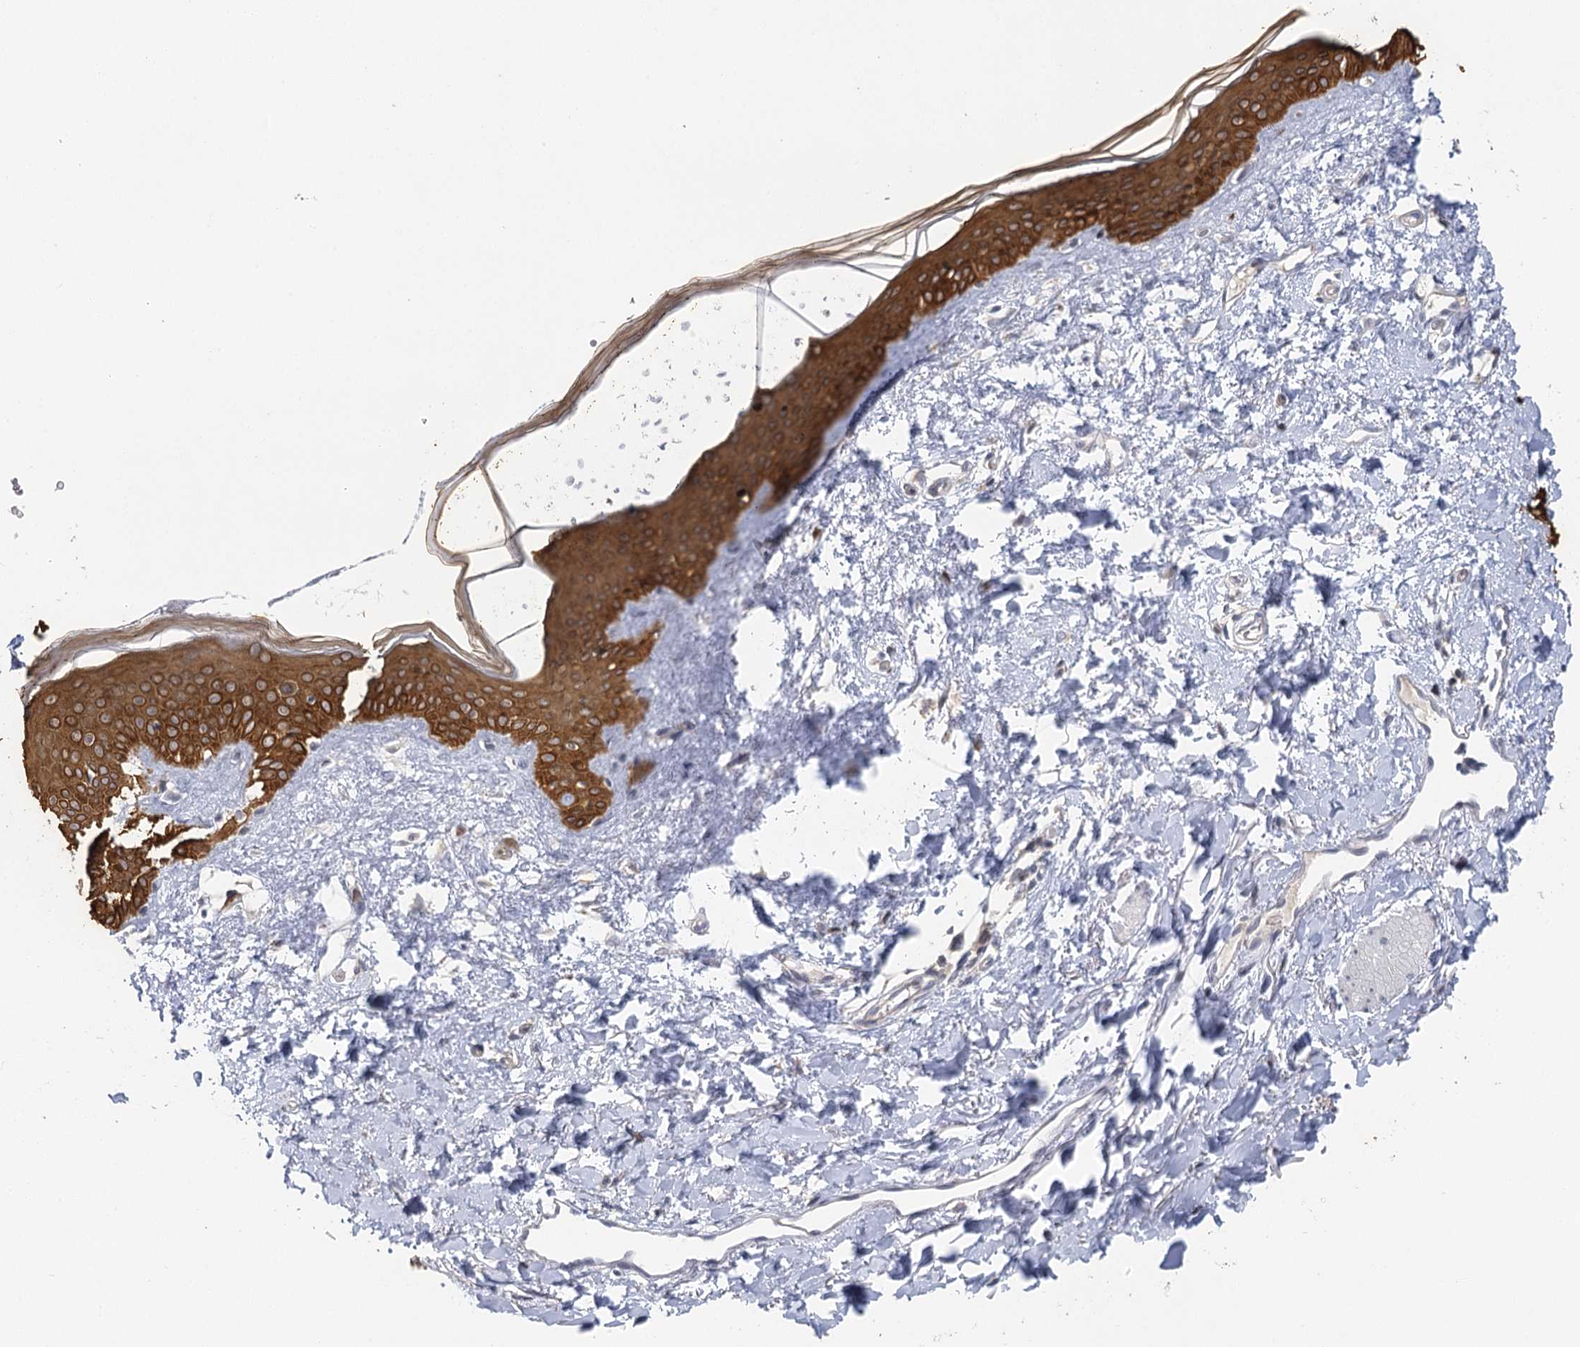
{"staining": {"intensity": "negative", "quantity": "none", "location": "none"}, "tissue": "skin", "cell_type": "Fibroblasts", "image_type": "normal", "snomed": [{"axis": "morphology", "description": "Normal tissue, NOS"}, {"axis": "topography", "description": "Skin"}], "caption": "Fibroblasts are negative for protein expression in unremarkable human skin.", "gene": "IL11RA", "patient": {"sex": "female", "age": 58}}